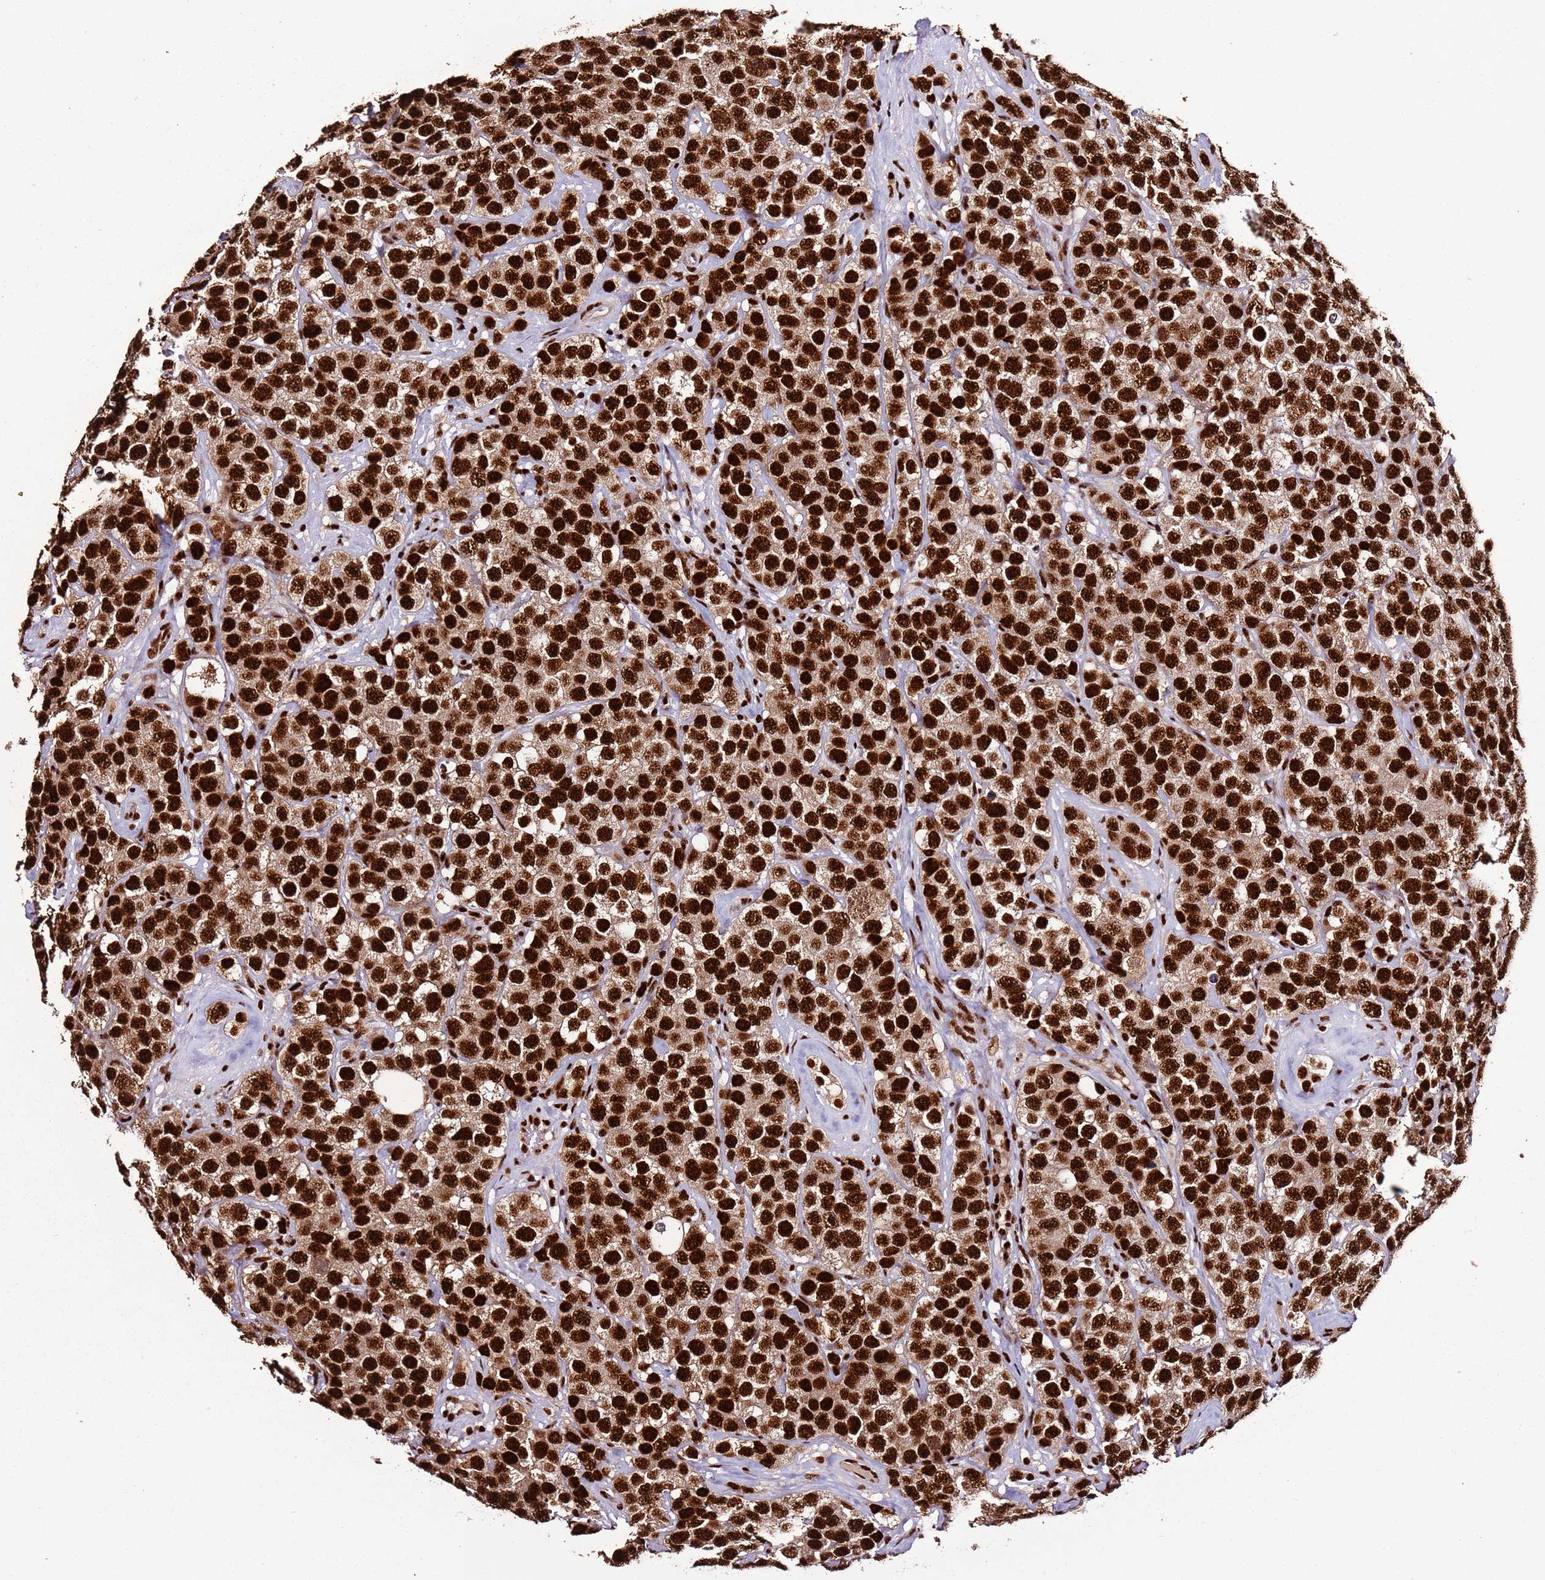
{"staining": {"intensity": "strong", "quantity": ">75%", "location": "nuclear"}, "tissue": "testis cancer", "cell_type": "Tumor cells", "image_type": "cancer", "snomed": [{"axis": "morphology", "description": "Seminoma, NOS"}, {"axis": "topography", "description": "Testis"}], "caption": "A histopathology image of human testis cancer (seminoma) stained for a protein demonstrates strong nuclear brown staining in tumor cells.", "gene": "C6orf226", "patient": {"sex": "male", "age": 28}}